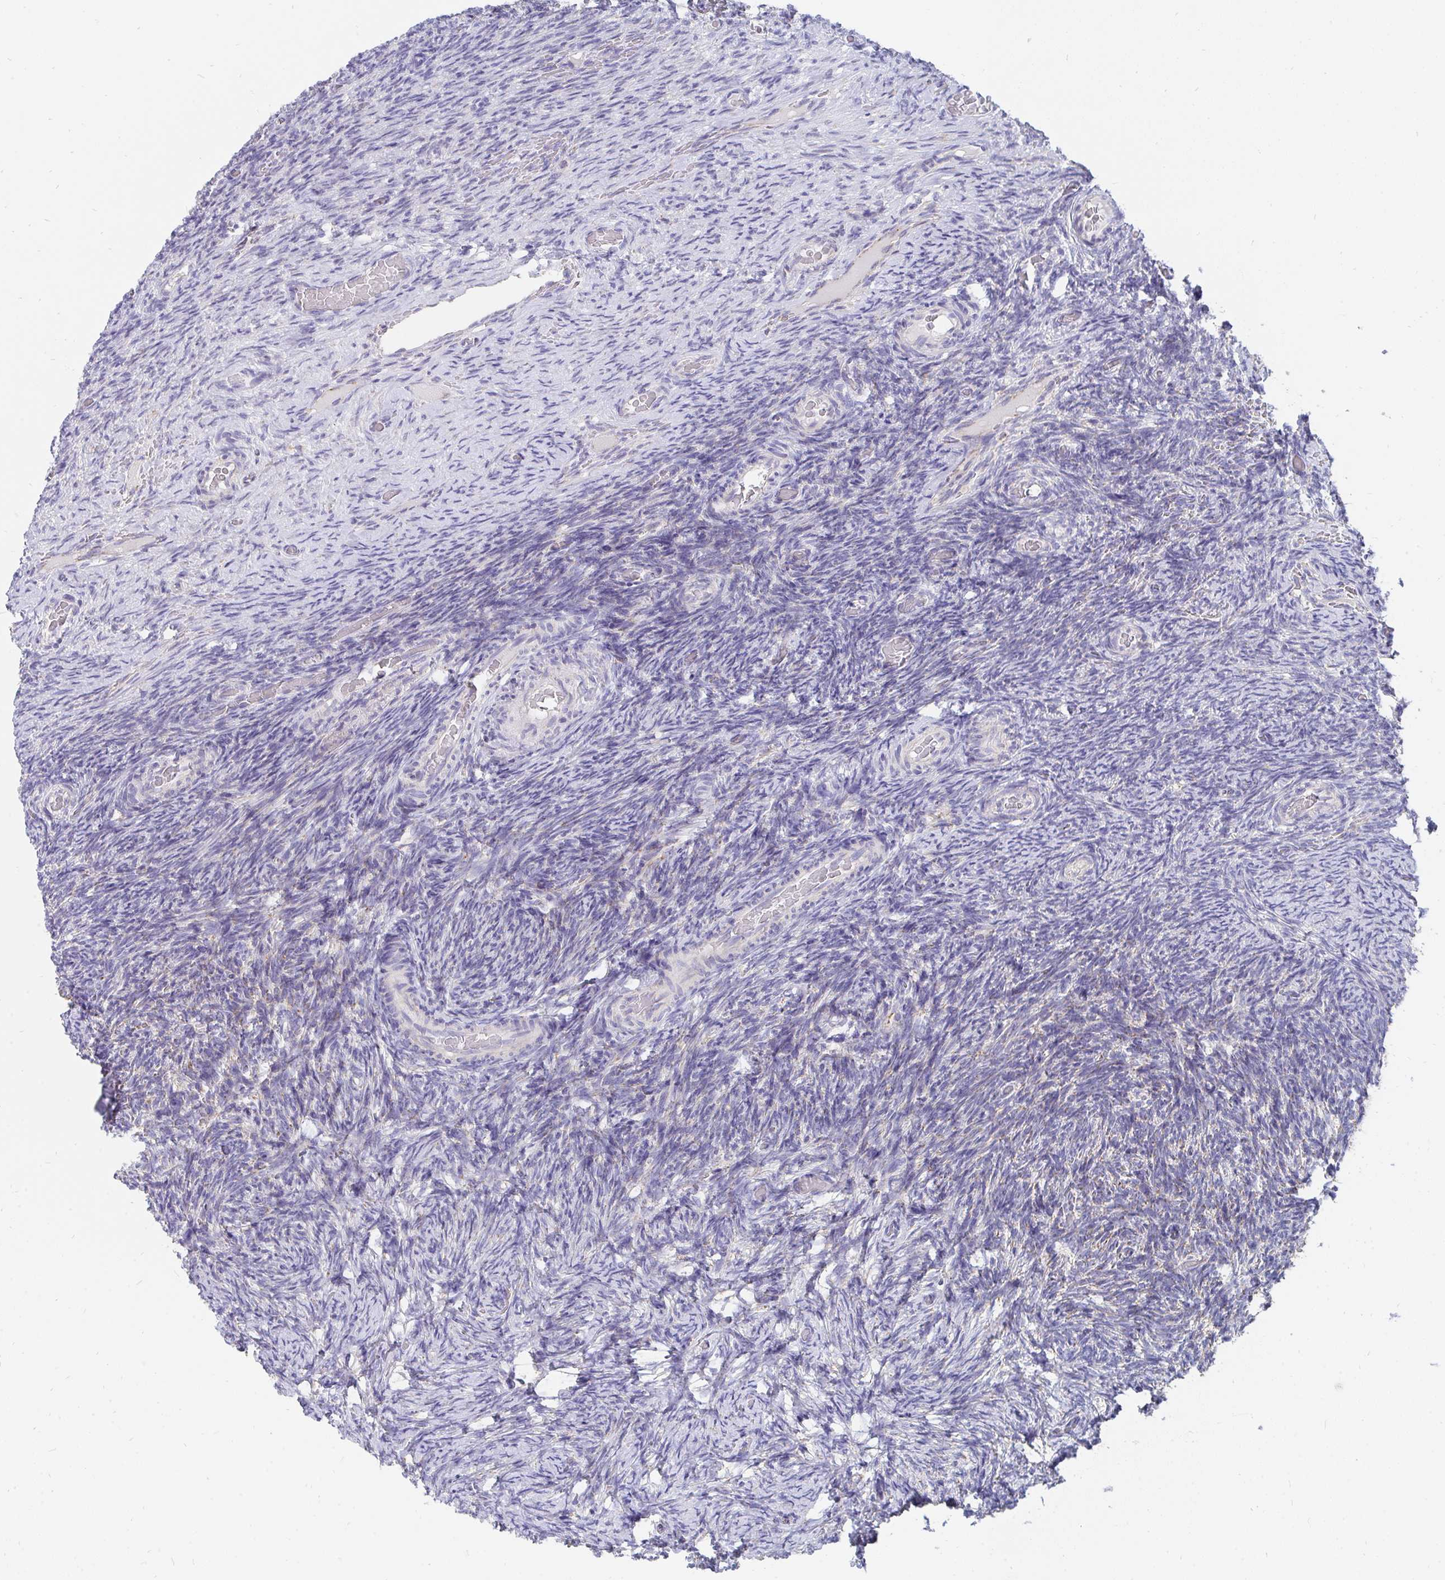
{"staining": {"intensity": "weak", "quantity": "<25%", "location": "cytoplasmic/membranous"}, "tissue": "ovary", "cell_type": "Ovarian stroma cells", "image_type": "normal", "snomed": [{"axis": "morphology", "description": "Normal tissue, NOS"}, {"axis": "topography", "description": "Ovary"}], "caption": "Histopathology image shows no protein expression in ovarian stroma cells of benign ovary.", "gene": "PC", "patient": {"sex": "female", "age": 34}}